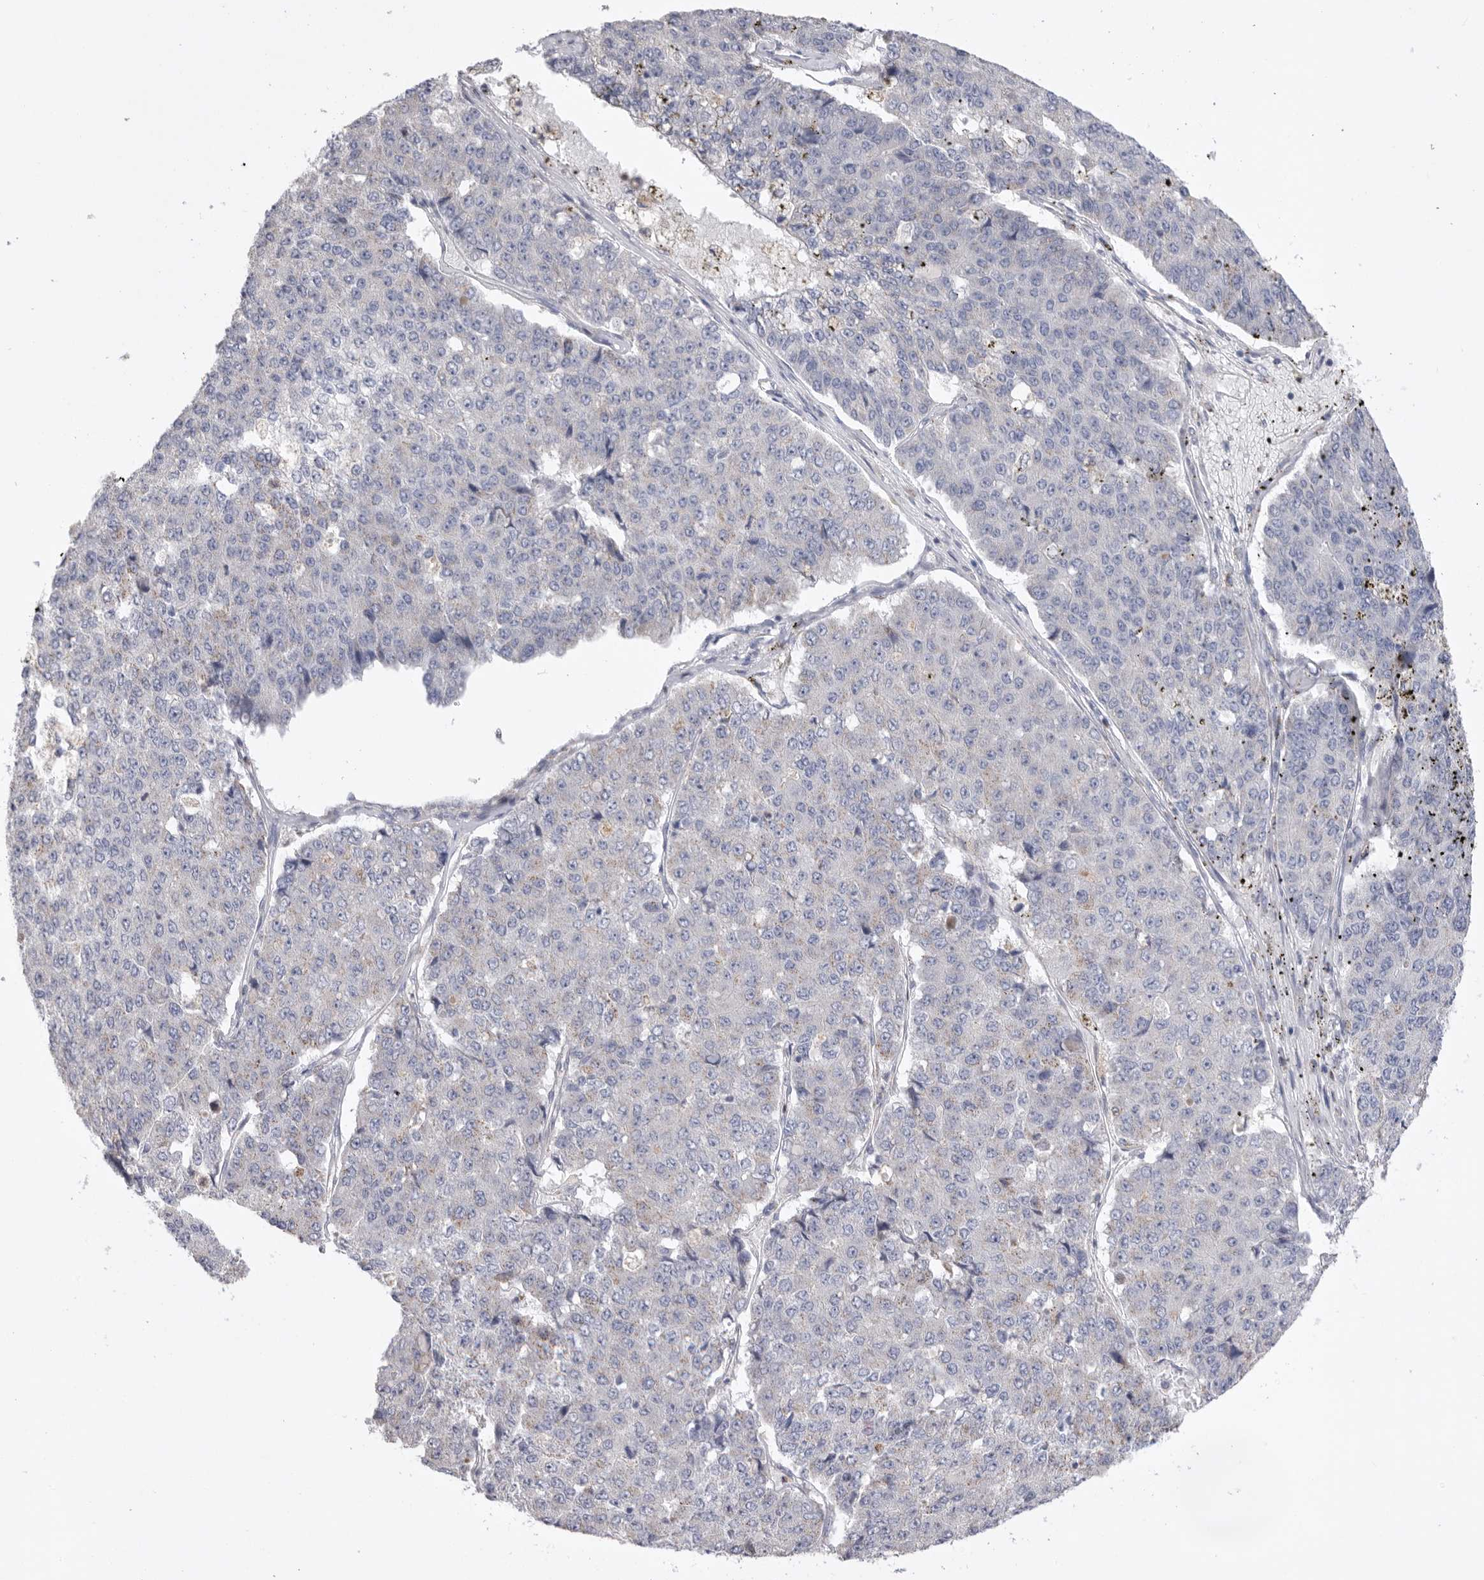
{"staining": {"intensity": "weak", "quantity": "<25%", "location": "cytoplasmic/membranous"}, "tissue": "pancreatic cancer", "cell_type": "Tumor cells", "image_type": "cancer", "snomed": [{"axis": "morphology", "description": "Adenocarcinoma, NOS"}, {"axis": "topography", "description": "Pancreas"}], "caption": "The immunohistochemistry (IHC) photomicrograph has no significant expression in tumor cells of pancreatic cancer tissue.", "gene": "CCDC126", "patient": {"sex": "male", "age": 50}}